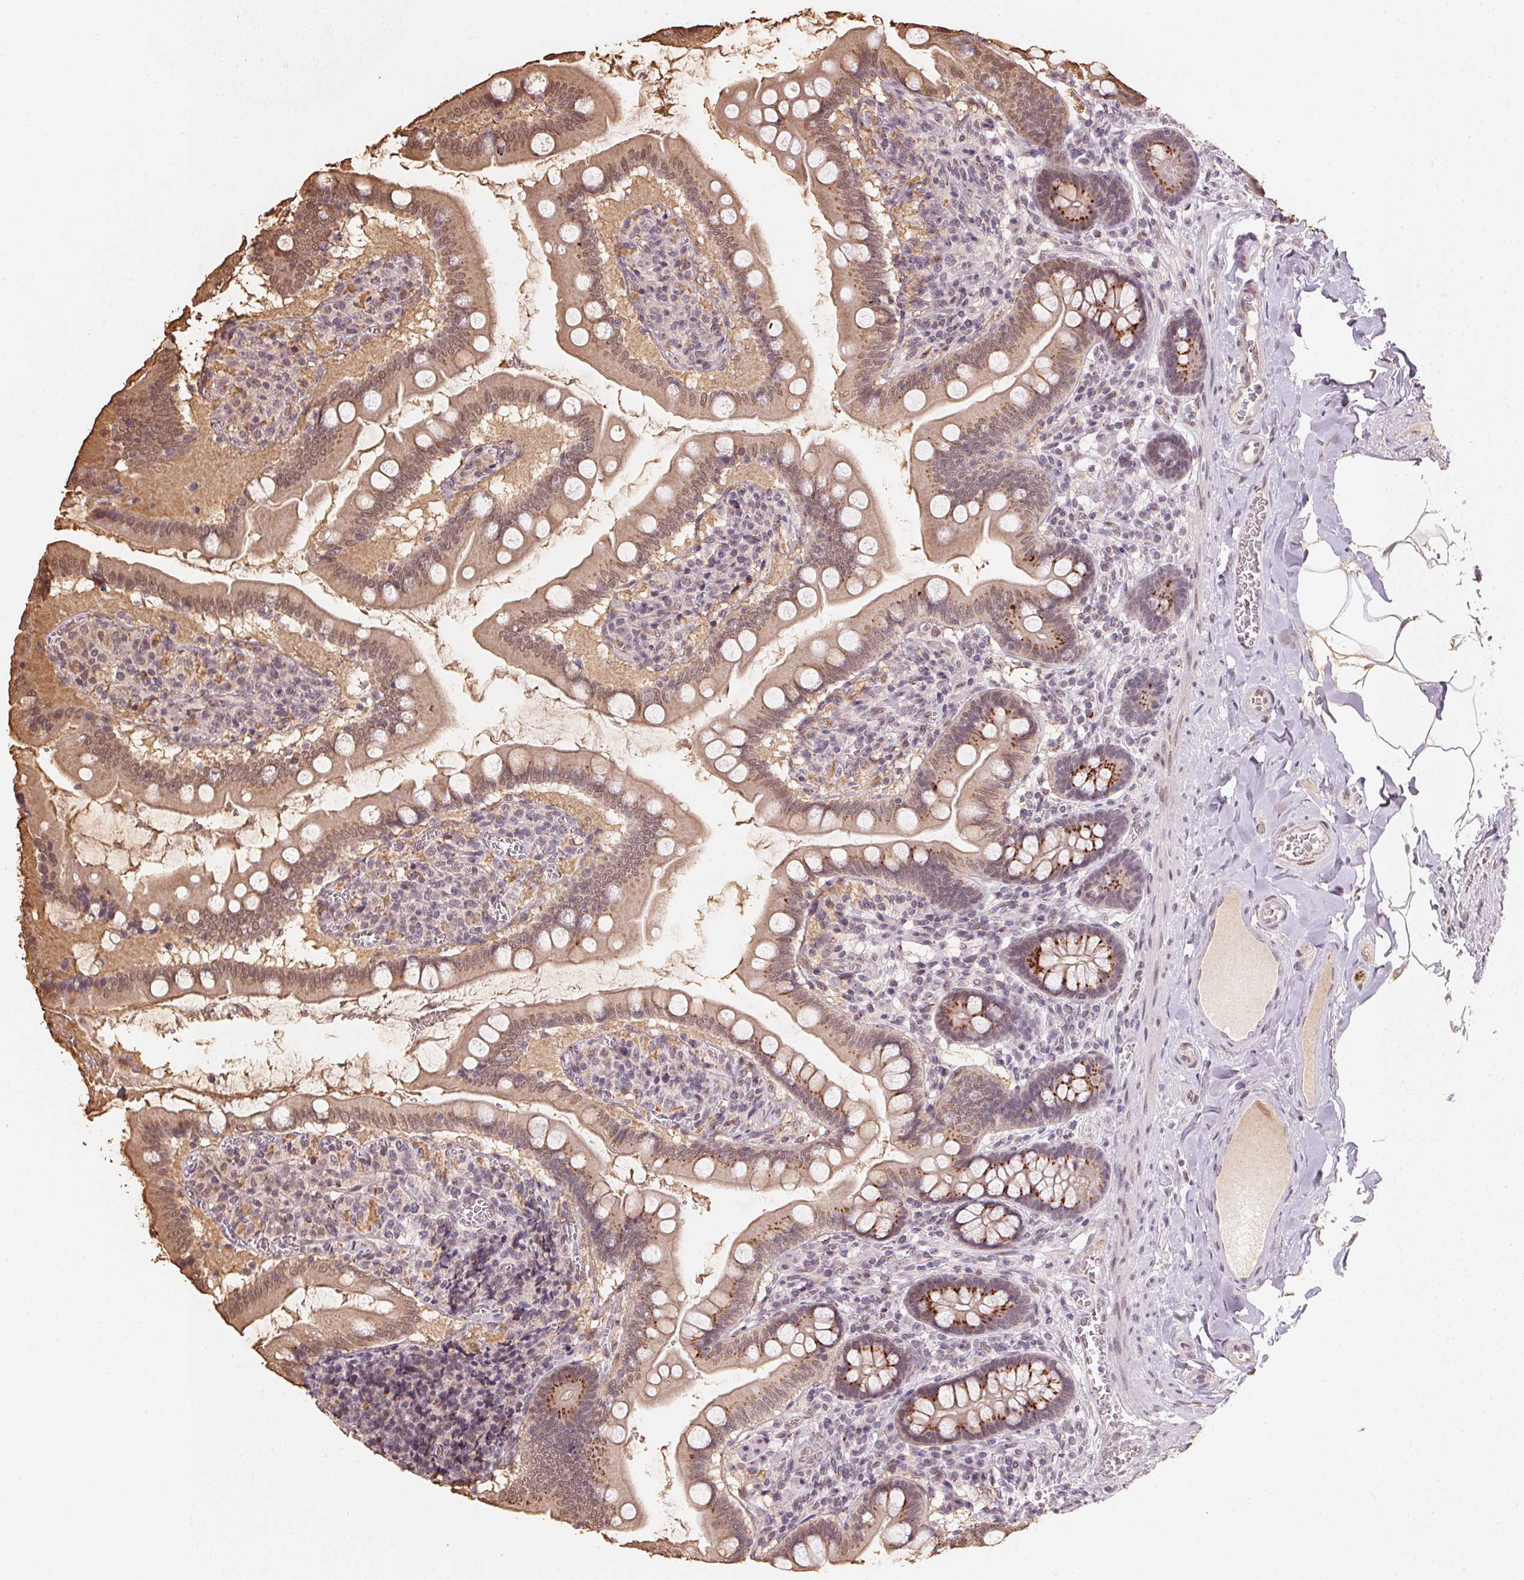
{"staining": {"intensity": "strong", "quantity": ">75%", "location": "cytoplasmic/membranous"}, "tissue": "small intestine", "cell_type": "Glandular cells", "image_type": "normal", "snomed": [{"axis": "morphology", "description": "Normal tissue, NOS"}, {"axis": "topography", "description": "Small intestine"}], "caption": "Unremarkable small intestine displays strong cytoplasmic/membranous staining in about >75% of glandular cells, visualized by immunohistochemistry. Nuclei are stained in blue.", "gene": "RAB22A", "patient": {"sex": "female", "age": 56}}